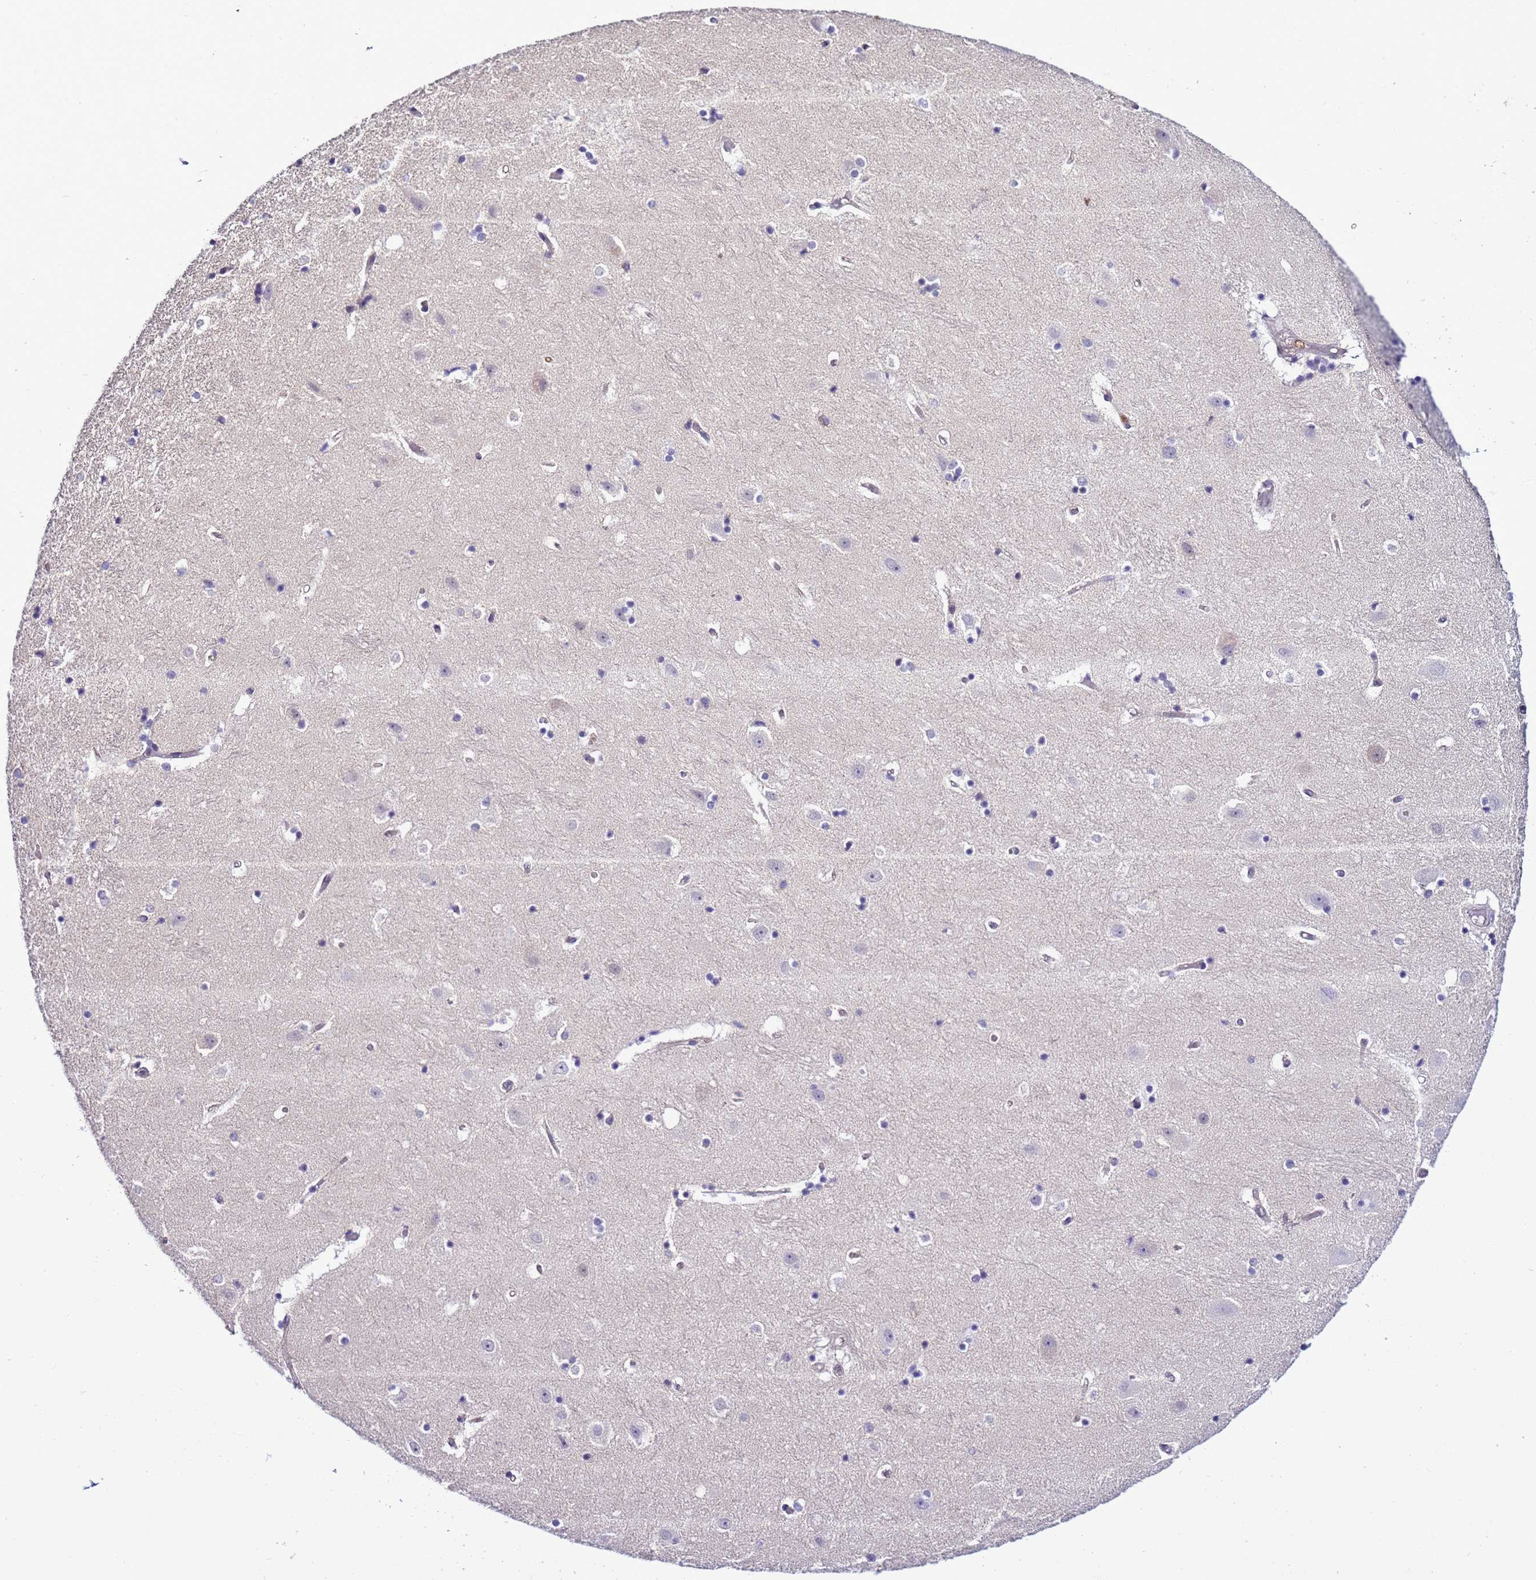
{"staining": {"intensity": "negative", "quantity": "none", "location": "none"}, "tissue": "hippocampus", "cell_type": "Glial cells", "image_type": "normal", "snomed": [{"axis": "morphology", "description": "Normal tissue, NOS"}, {"axis": "topography", "description": "Hippocampus"}], "caption": "A micrograph of hippocampus stained for a protein demonstrates no brown staining in glial cells. (DAB (3,3'-diaminobenzidine) immunohistochemistry (IHC), high magnification).", "gene": "DDI2", "patient": {"sex": "female", "age": 52}}